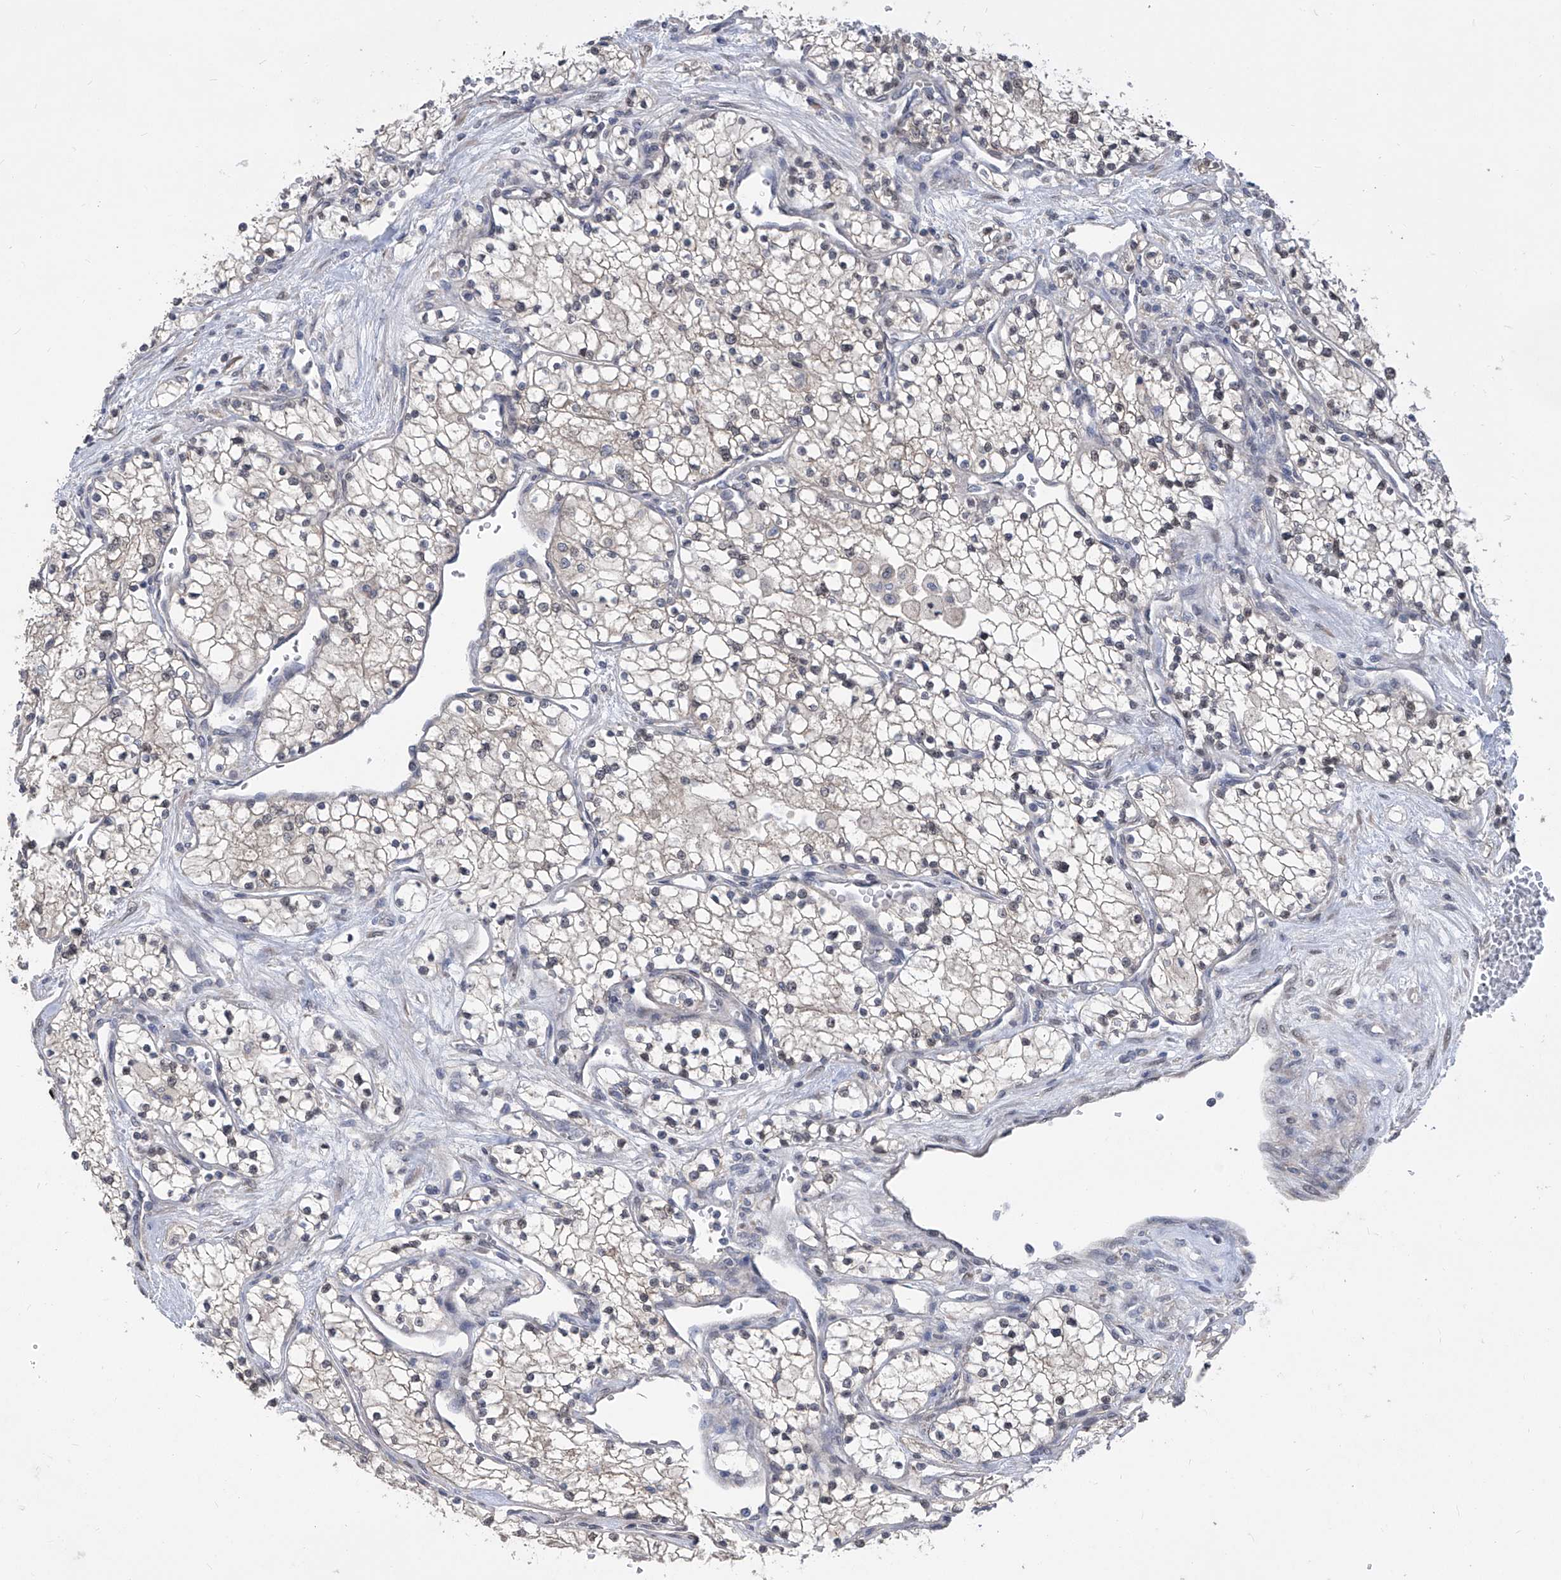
{"staining": {"intensity": "negative", "quantity": "none", "location": "none"}, "tissue": "renal cancer", "cell_type": "Tumor cells", "image_type": "cancer", "snomed": [{"axis": "morphology", "description": "Normal tissue, NOS"}, {"axis": "morphology", "description": "Adenocarcinoma, NOS"}, {"axis": "topography", "description": "Kidney"}], "caption": "Tumor cells show no significant expression in renal cancer.", "gene": "CETN2", "patient": {"sex": "male", "age": 68}}